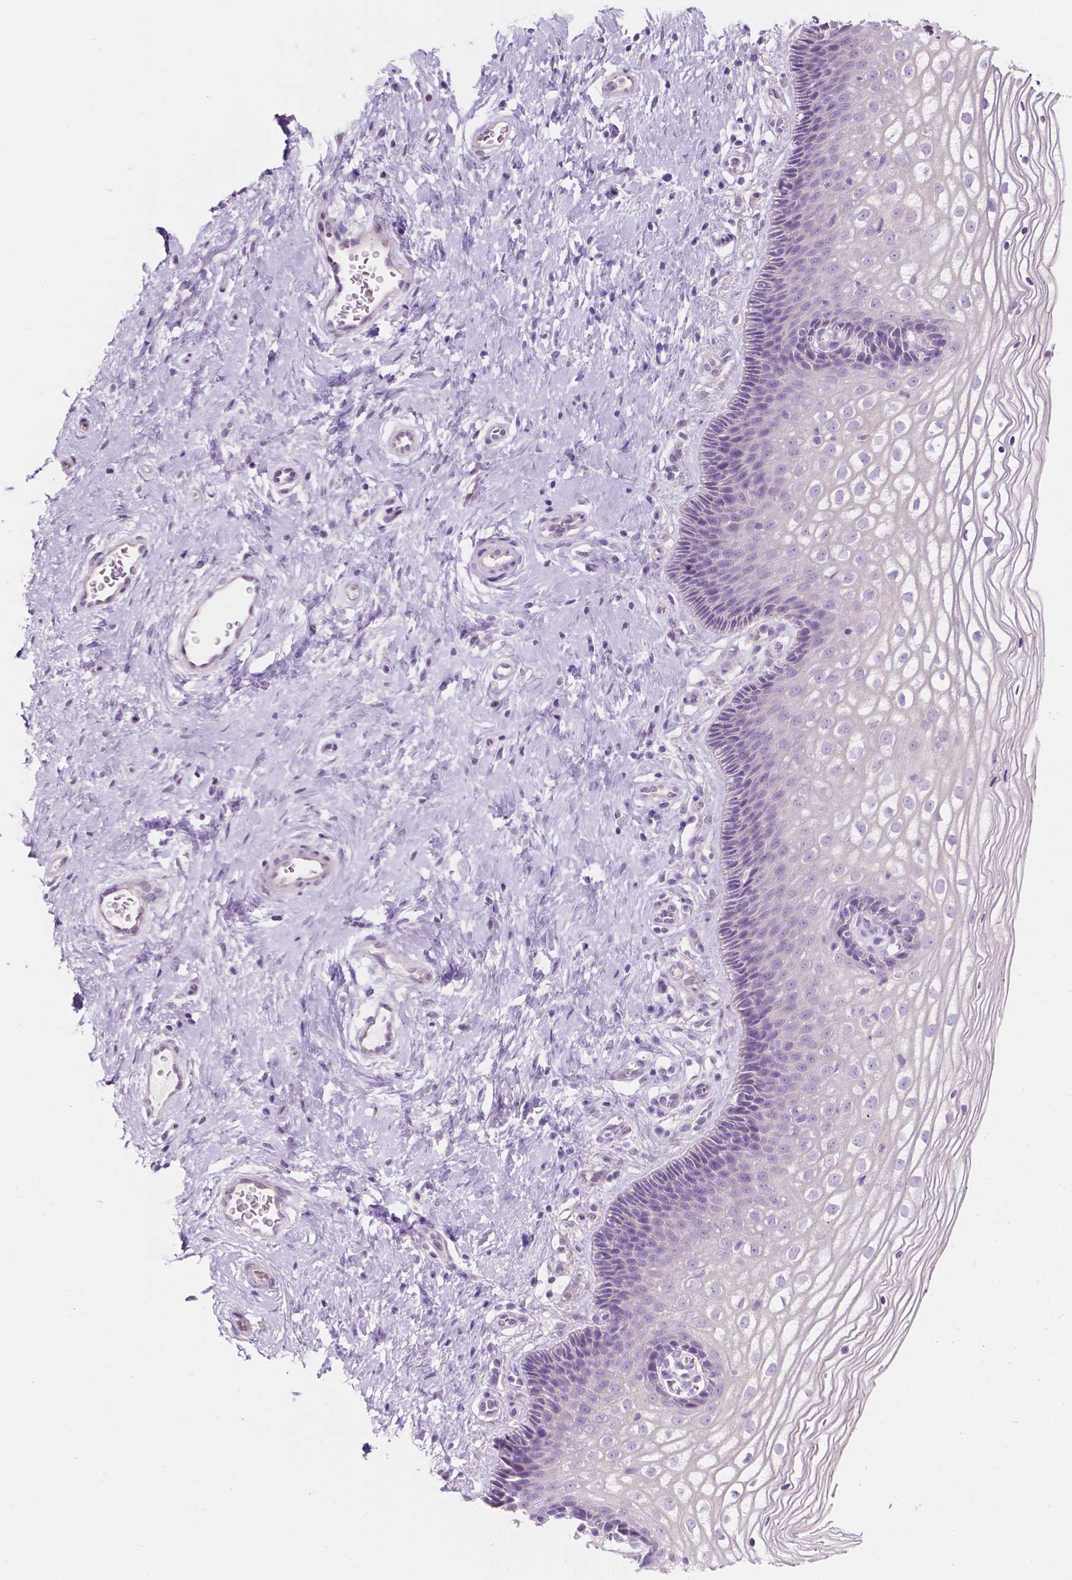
{"staining": {"intensity": "weak", "quantity": "<25%", "location": "cytoplasmic/membranous"}, "tissue": "cervix", "cell_type": "Glandular cells", "image_type": "normal", "snomed": [{"axis": "morphology", "description": "Normal tissue, NOS"}, {"axis": "topography", "description": "Cervix"}], "caption": "Cervix was stained to show a protein in brown. There is no significant expression in glandular cells. Nuclei are stained in blue.", "gene": "NOS1AP", "patient": {"sex": "female", "age": 34}}